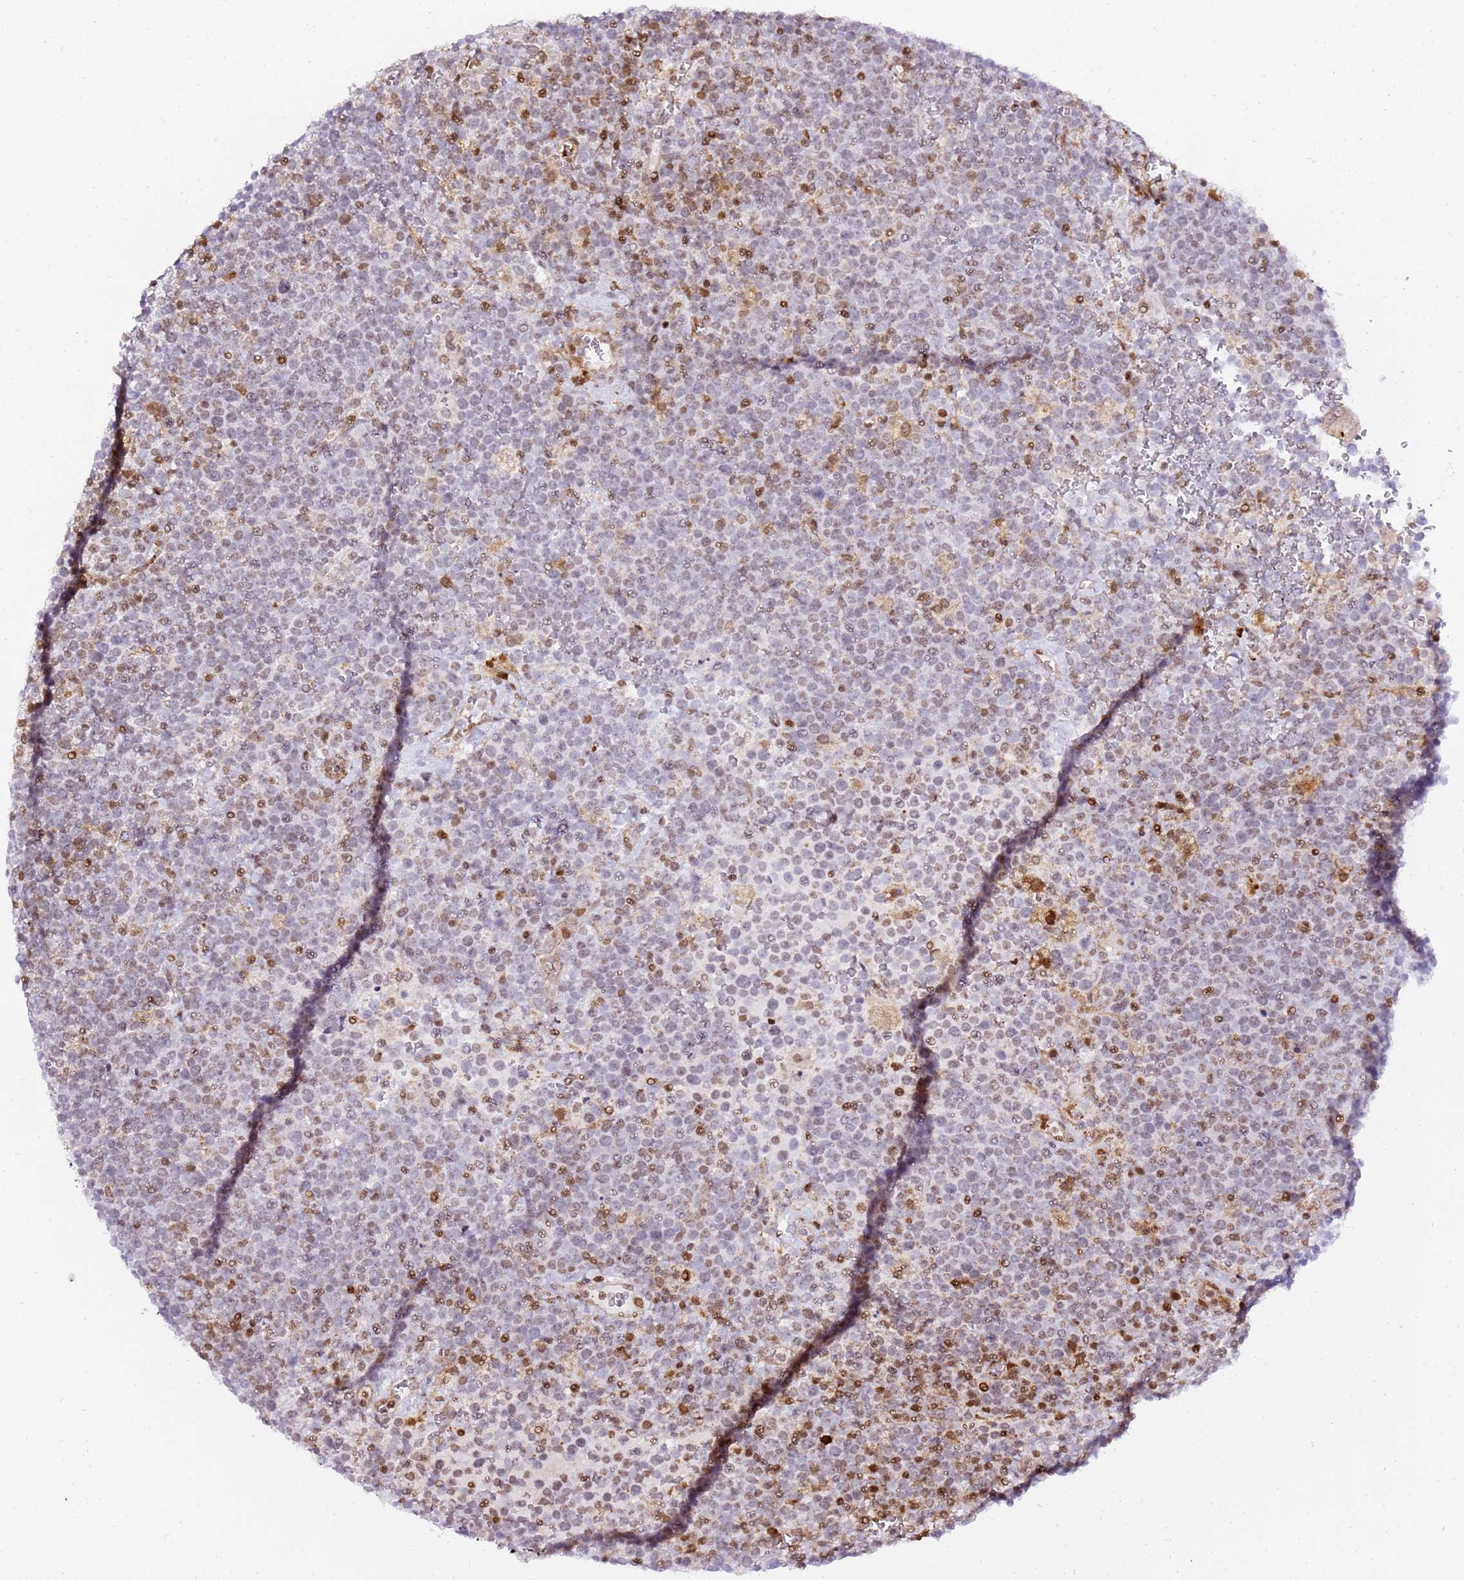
{"staining": {"intensity": "moderate", "quantity": "<25%", "location": "nuclear"}, "tissue": "lymphoma", "cell_type": "Tumor cells", "image_type": "cancer", "snomed": [{"axis": "morphology", "description": "Malignant lymphoma, non-Hodgkin's type, High grade"}, {"axis": "topography", "description": "Lymph node"}], "caption": "Immunohistochemical staining of human malignant lymphoma, non-Hodgkin's type (high-grade) shows low levels of moderate nuclear protein staining in approximately <25% of tumor cells. Immunohistochemistry stains the protein of interest in brown and the nuclei are stained blue.", "gene": "GBP2", "patient": {"sex": "male", "age": 61}}